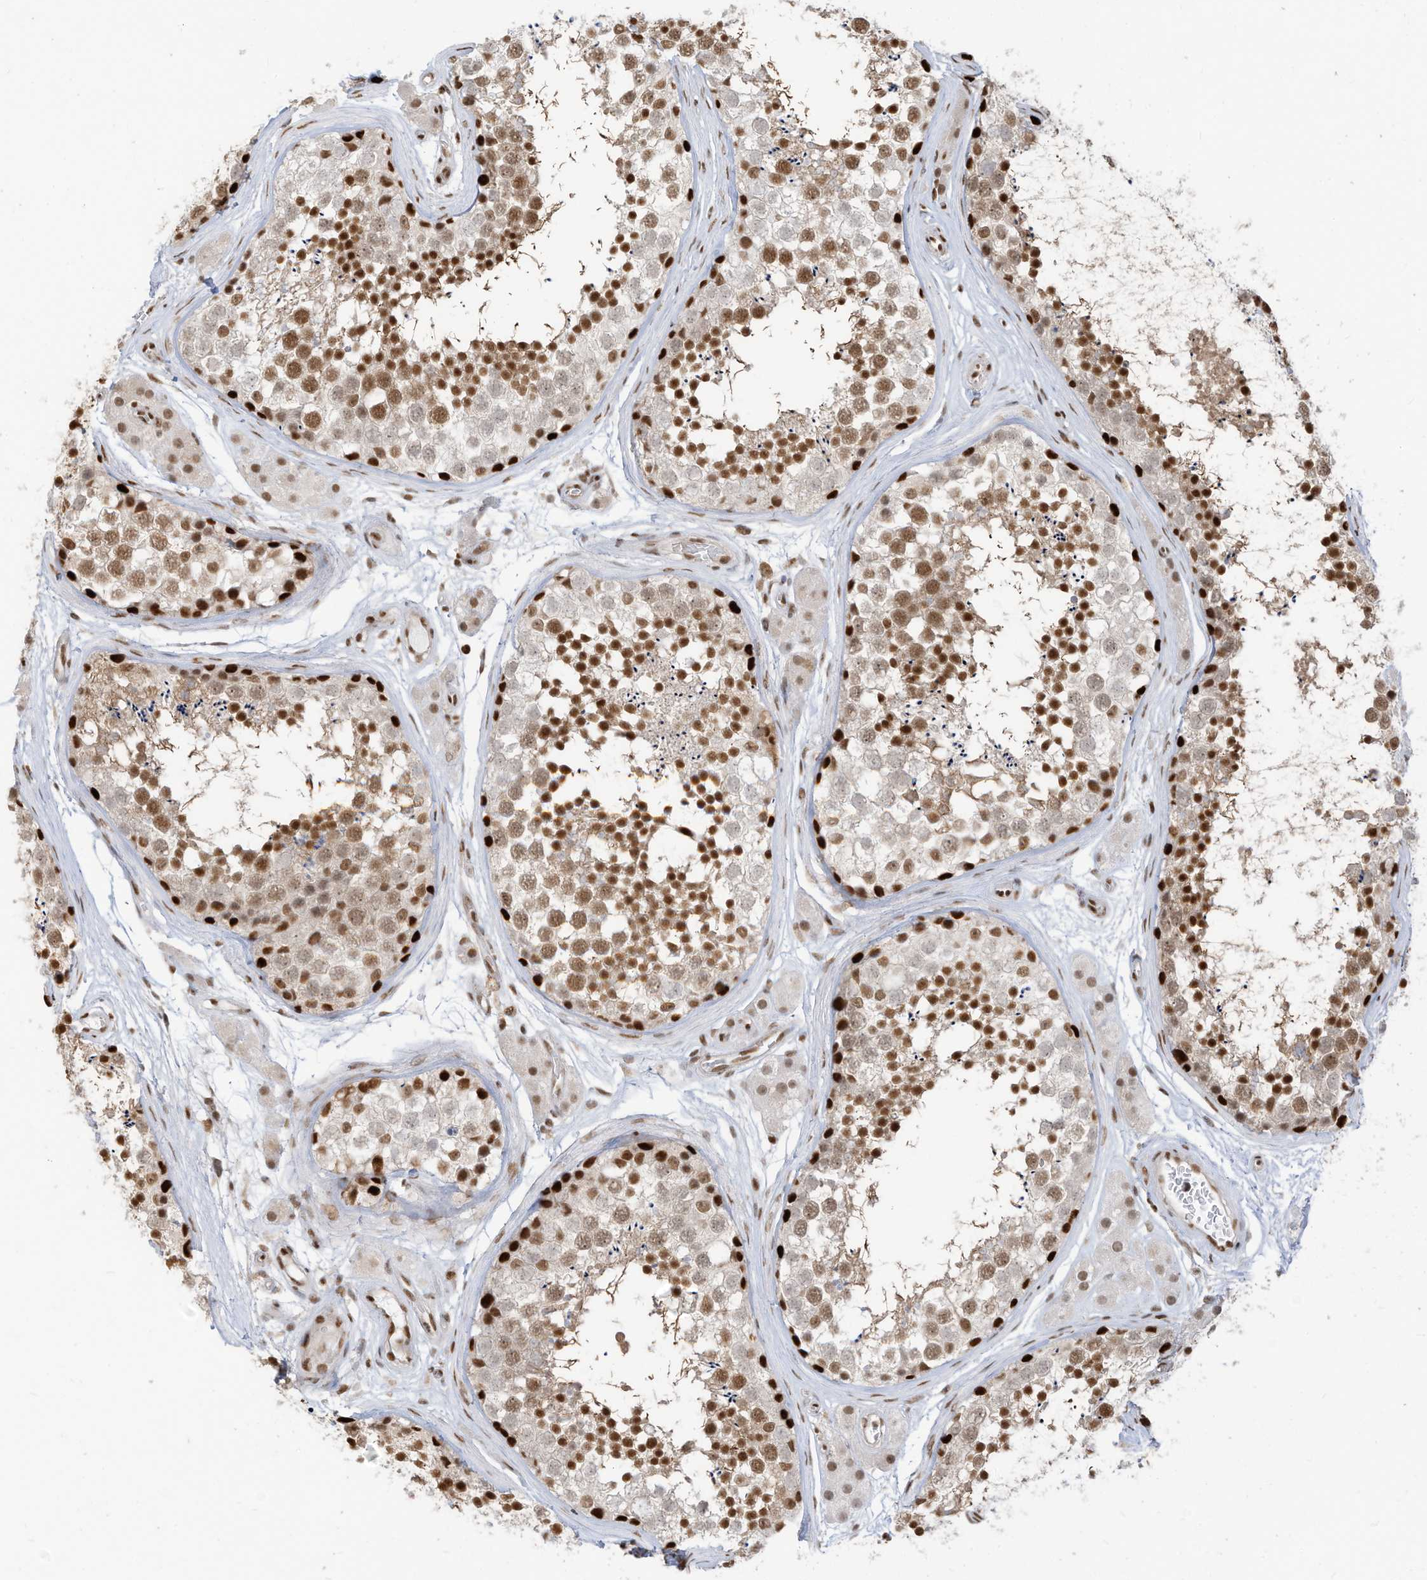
{"staining": {"intensity": "strong", "quantity": ">75%", "location": "nuclear"}, "tissue": "testis", "cell_type": "Cells in seminiferous ducts", "image_type": "normal", "snomed": [{"axis": "morphology", "description": "Normal tissue, NOS"}, {"axis": "topography", "description": "Testis"}], "caption": "This photomicrograph demonstrates immunohistochemistry staining of unremarkable testis, with high strong nuclear staining in approximately >75% of cells in seminiferous ducts.", "gene": "SAMD15", "patient": {"sex": "male", "age": 56}}